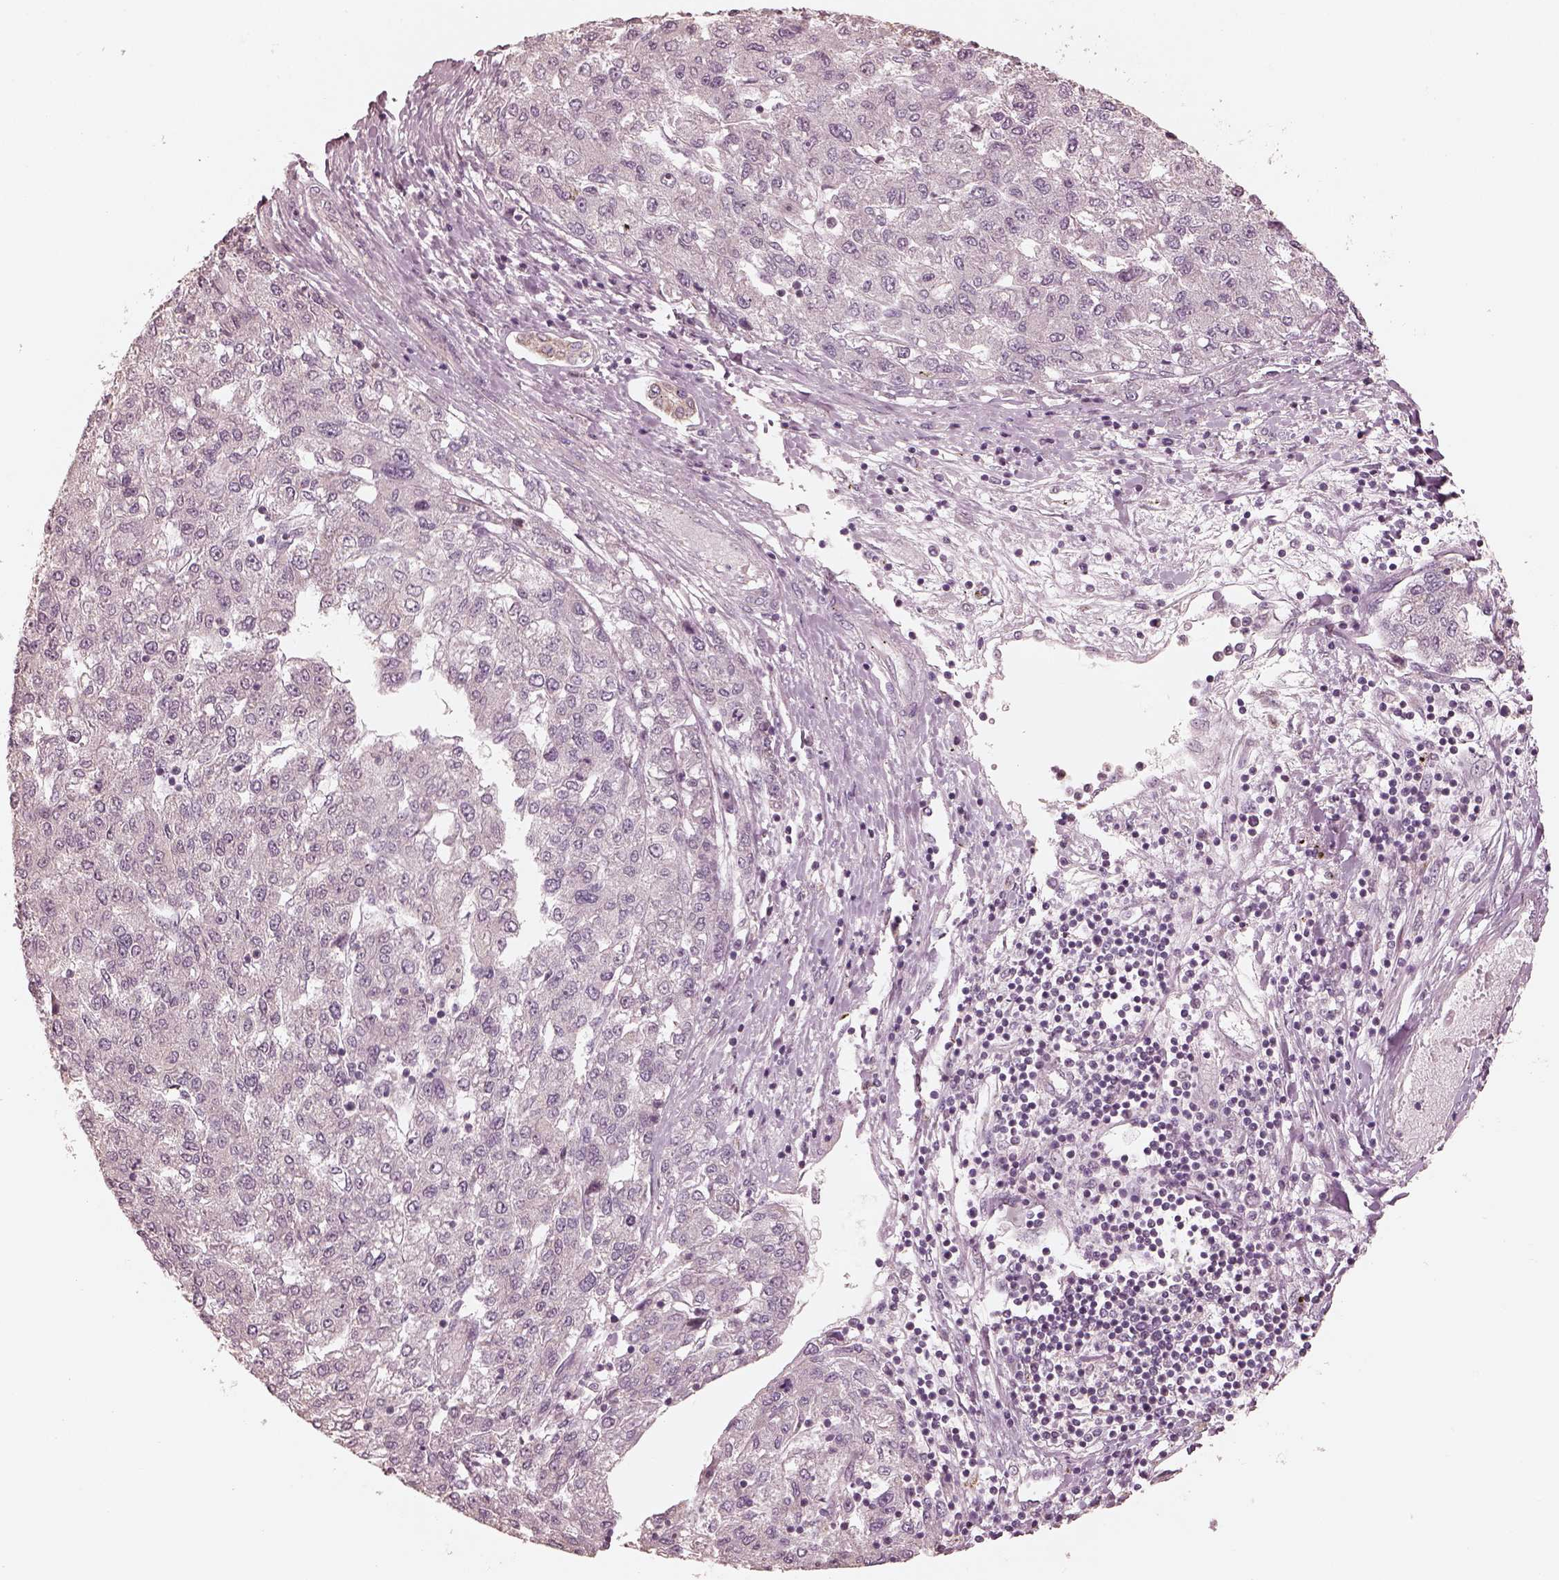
{"staining": {"intensity": "negative", "quantity": "none", "location": "none"}, "tissue": "liver cancer", "cell_type": "Tumor cells", "image_type": "cancer", "snomed": [{"axis": "morphology", "description": "Carcinoma, Hepatocellular, NOS"}, {"axis": "topography", "description": "Liver"}], "caption": "This is an immunohistochemistry (IHC) image of hepatocellular carcinoma (liver). There is no expression in tumor cells.", "gene": "SLC25A46", "patient": {"sex": "male", "age": 56}}